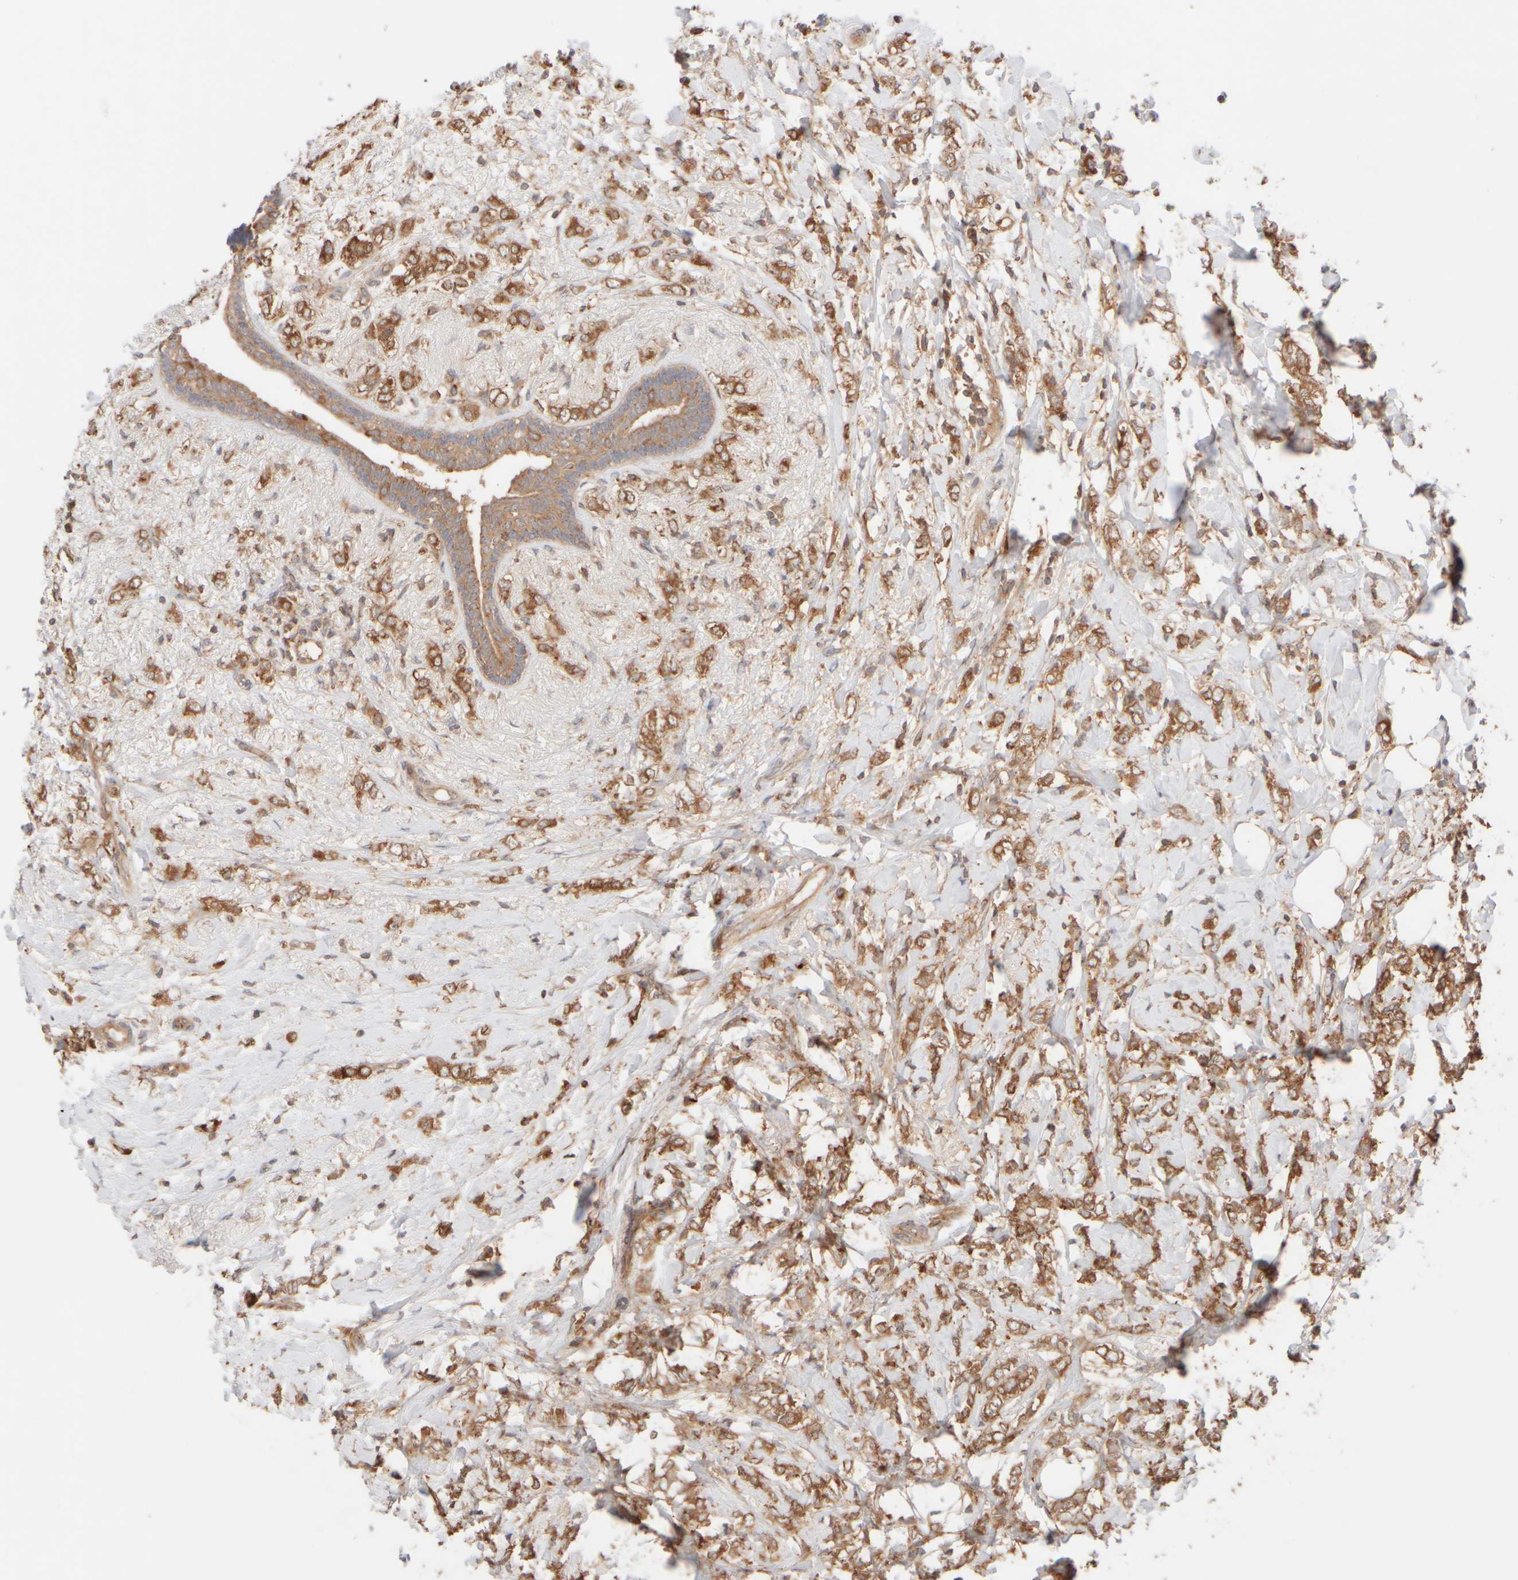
{"staining": {"intensity": "moderate", "quantity": ">75%", "location": "cytoplasmic/membranous"}, "tissue": "breast cancer", "cell_type": "Tumor cells", "image_type": "cancer", "snomed": [{"axis": "morphology", "description": "Normal tissue, NOS"}, {"axis": "morphology", "description": "Lobular carcinoma"}, {"axis": "topography", "description": "Breast"}], "caption": "An immunohistochemistry (IHC) photomicrograph of tumor tissue is shown. Protein staining in brown shows moderate cytoplasmic/membranous positivity in breast cancer within tumor cells. The staining is performed using DAB brown chromogen to label protein expression. The nuclei are counter-stained blue using hematoxylin.", "gene": "RABEP1", "patient": {"sex": "female", "age": 47}}